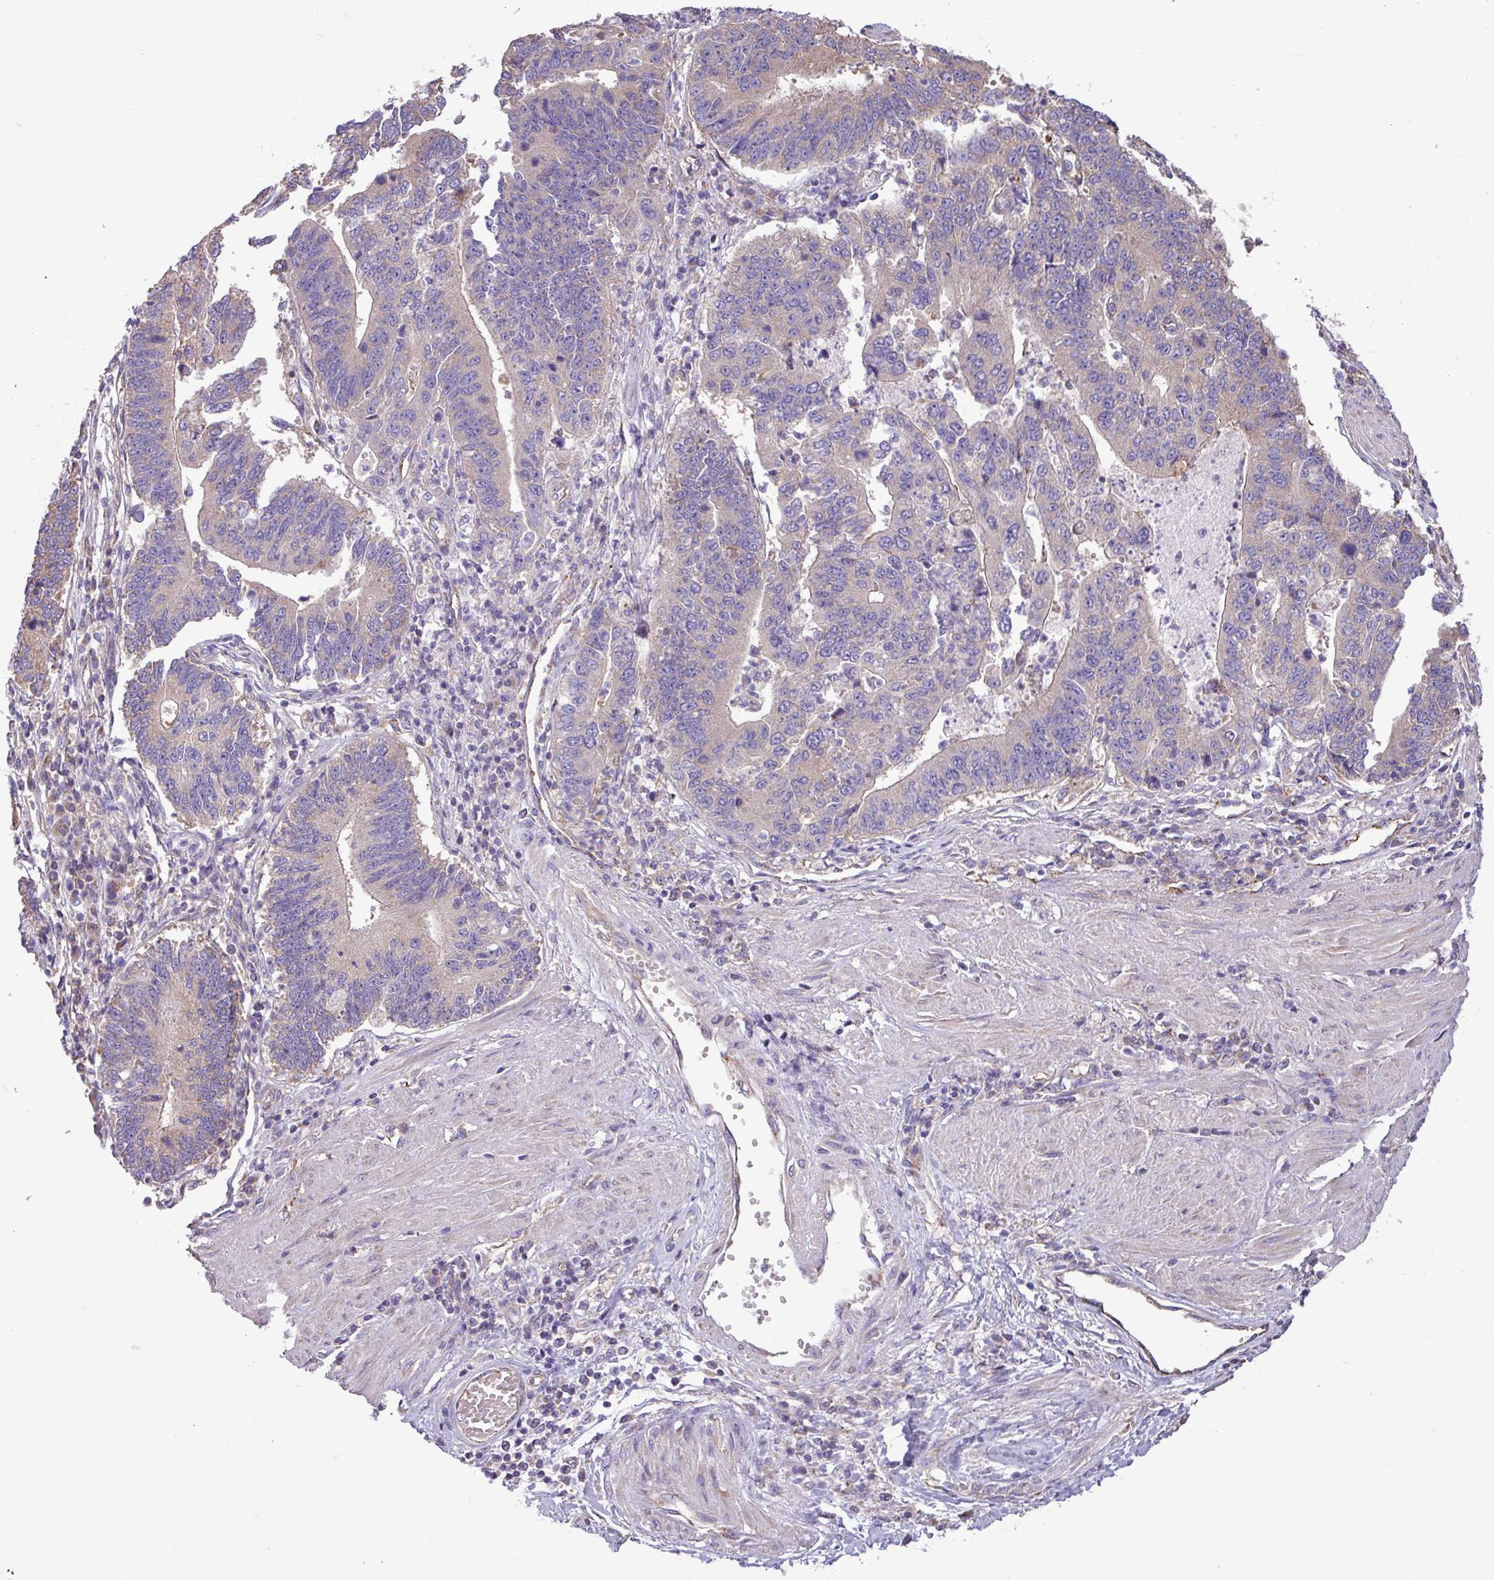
{"staining": {"intensity": "weak", "quantity": "<25%", "location": "cytoplasmic/membranous"}, "tissue": "stomach cancer", "cell_type": "Tumor cells", "image_type": "cancer", "snomed": [{"axis": "morphology", "description": "Adenocarcinoma, NOS"}, {"axis": "topography", "description": "Stomach"}], "caption": "There is no significant expression in tumor cells of stomach cancer (adenocarcinoma).", "gene": "PPM1J", "patient": {"sex": "male", "age": 59}}